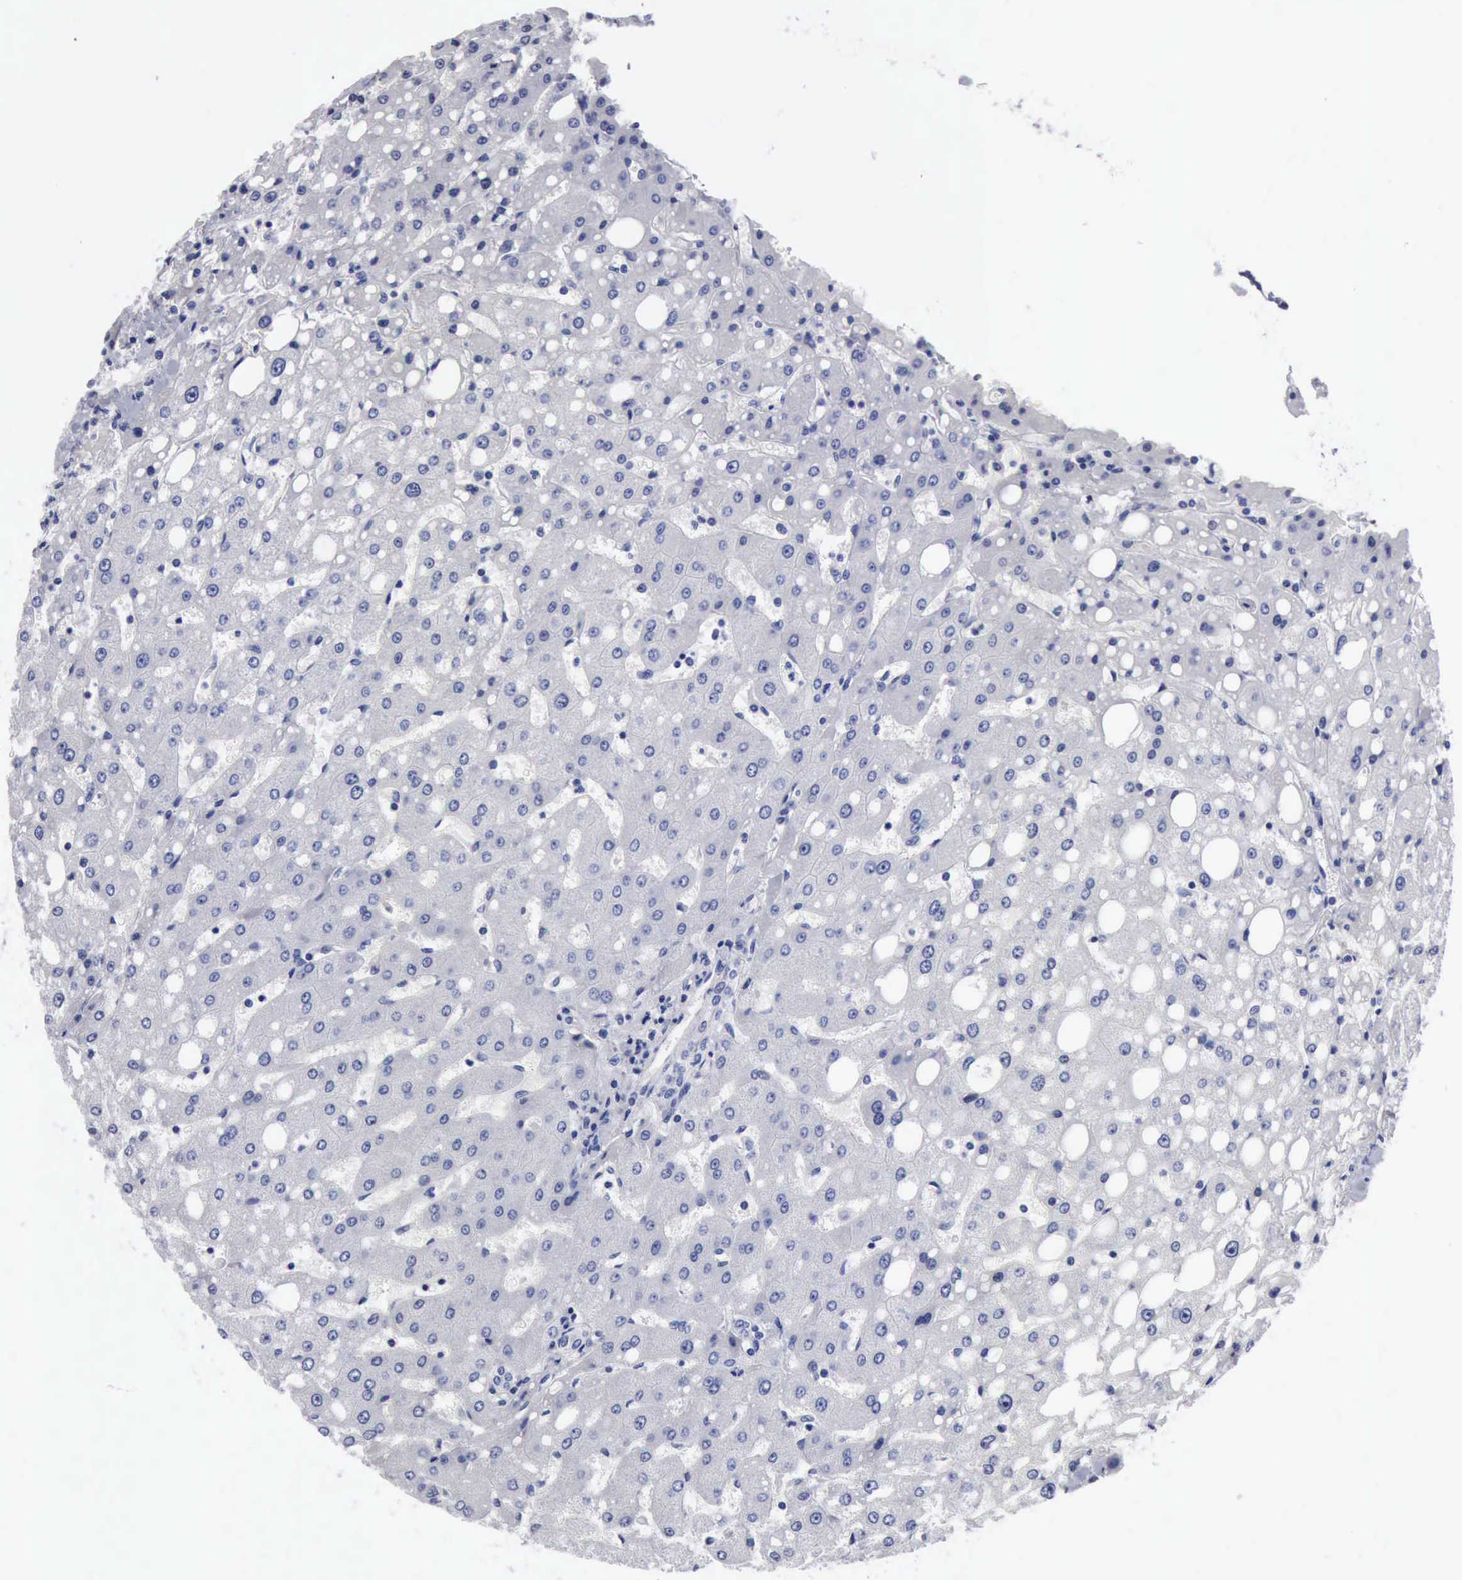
{"staining": {"intensity": "negative", "quantity": "none", "location": "none"}, "tissue": "liver", "cell_type": "Cholangiocytes", "image_type": "normal", "snomed": [{"axis": "morphology", "description": "Normal tissue, NOS"}, {"axis": "topography", "description": "Liver"}], "caption": "Cholangiocytes show no significant expression in unremarkable liver. (DAB immunohistochemistry, high magnification).", "gene": "CYP19A1", "patient": {"sex": "male", "age": 49}}